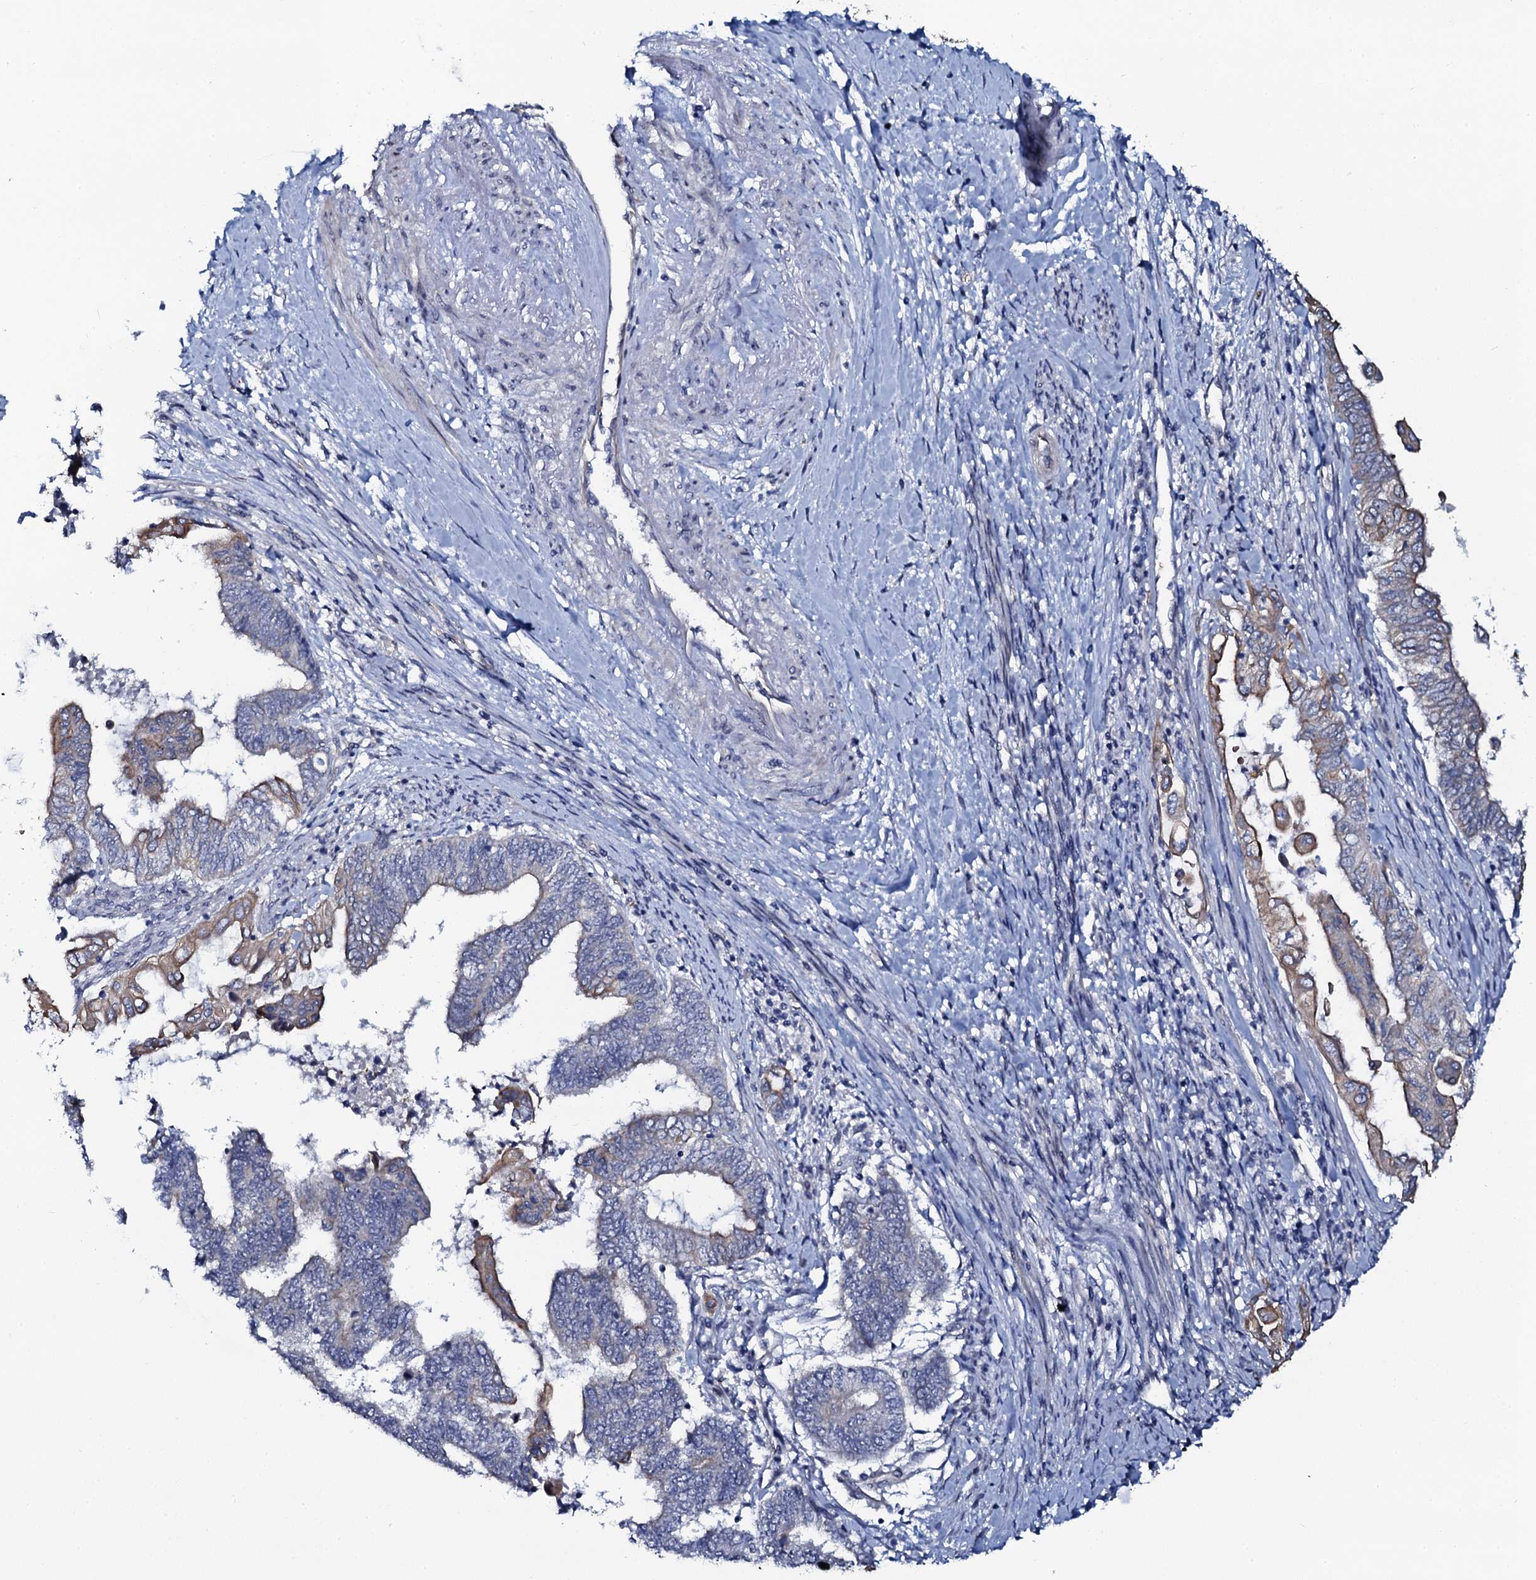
{"staining": {"intensity": "weak", "quantity": "<25%", "location": "cytoplasmic/membranous"}, "tissue": "endometrial cancer", "cell_type": "Tumor cells", "image_type": "cancer", "snomed": [{"axis": "morphology", "description": "Adenocarcinoma, NOS"}, {"axis": "topography", "description": "Uterus"}, {"axis": "topography", "description": "Endometrium"}], "caption": "Protein analysis of adenocarcinoma (endometrial) displays no significant staining in tumor cells.", "gene": "C10orf88", "patient": {"sex": "female", "age": 70}}